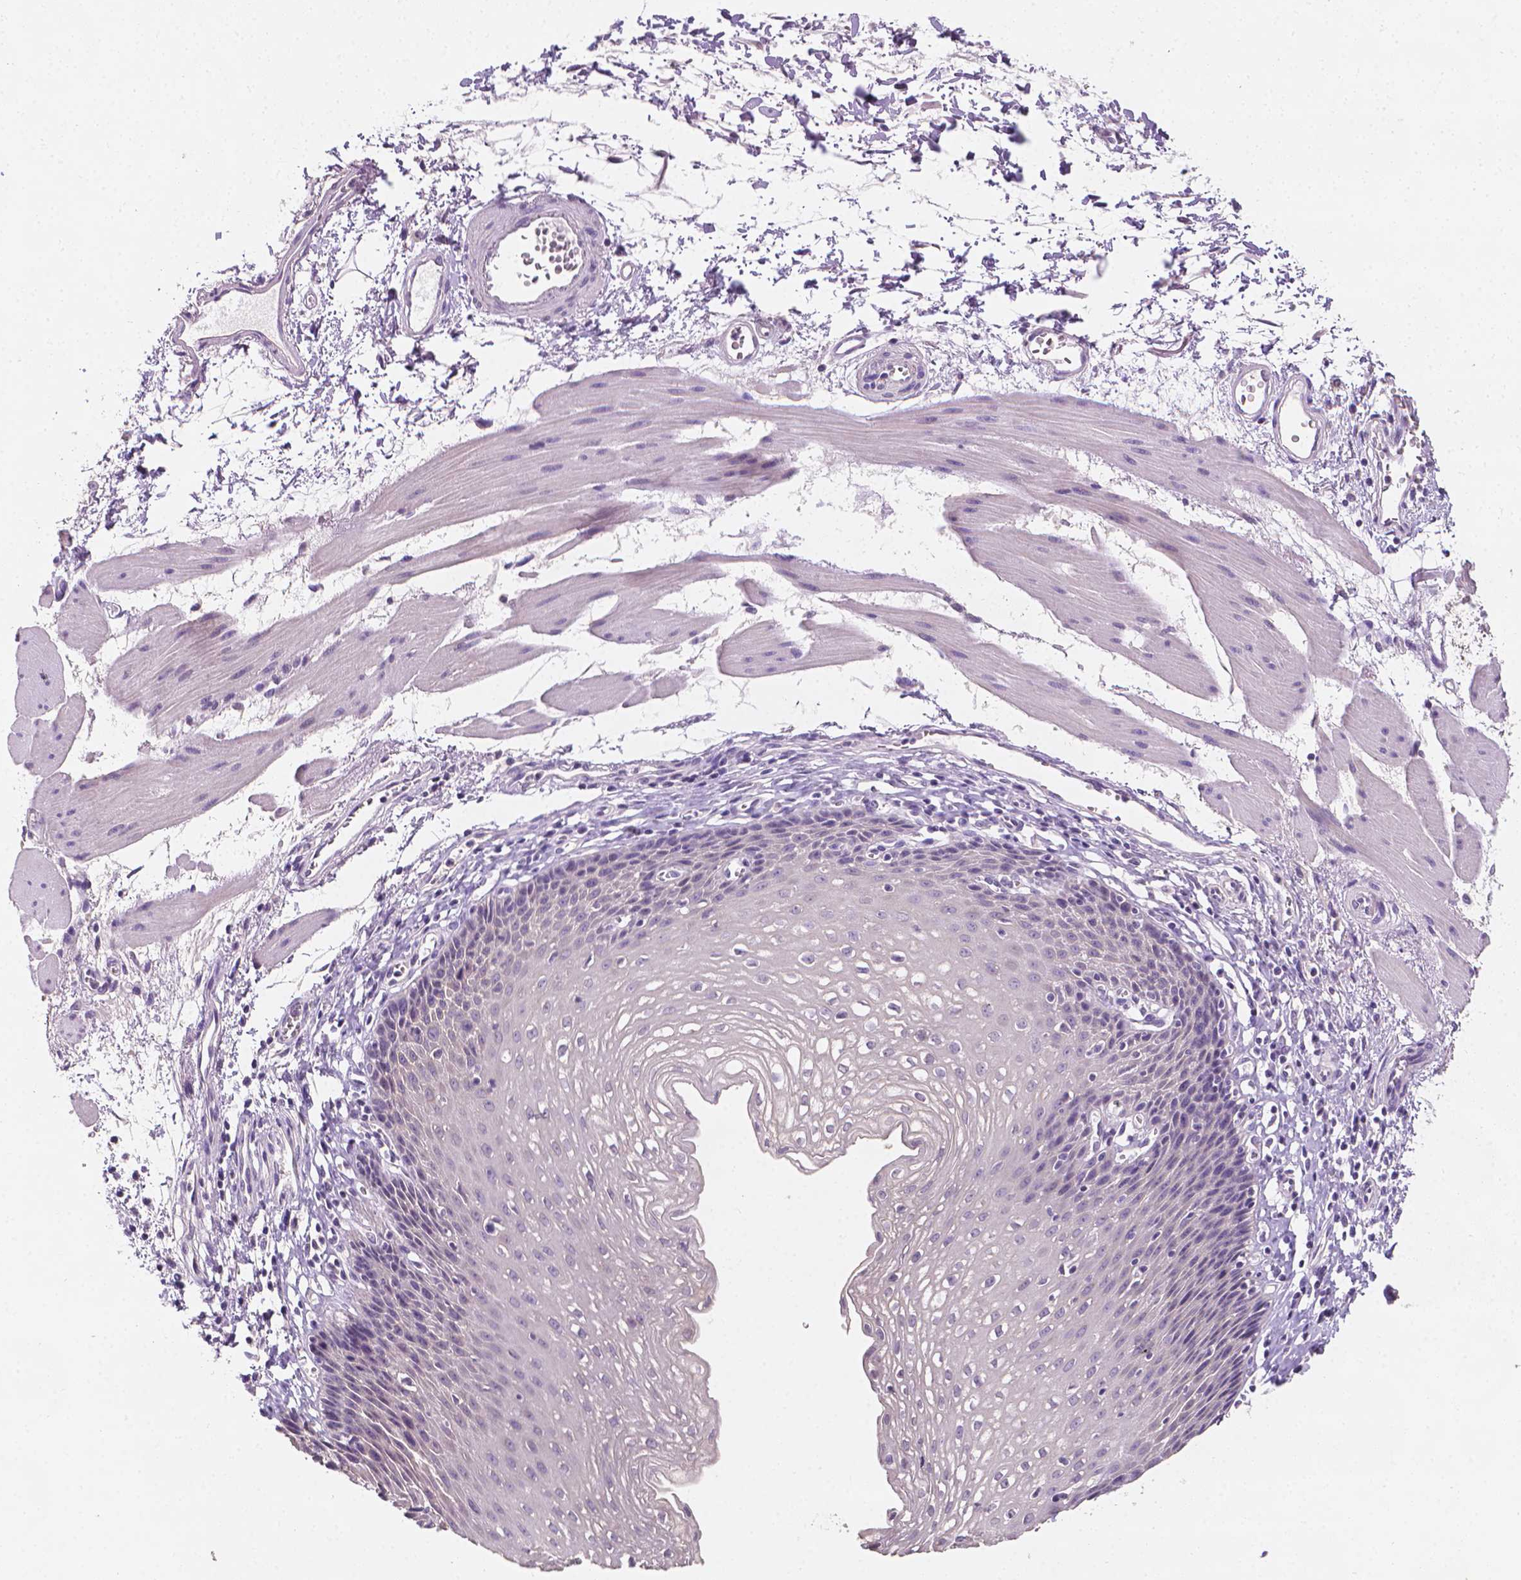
{"staining": {"intensity": "negative", "quantity": "none", "location": "none"}, "tissue": "esophagus", "cell_type": "Squamous epithelial cells", "image_type": "normal", "snomed": [{"axis": "morphology", "description": "Normal tissue, NOS"}, {"axis": "topography", "description": "Esophagus"}], "caption": "IHC image of benign esophagus: human esophagus stained with DAB (3,3'-diaminobenzidine) reveals no significant protein positivity in squamous epithelial cells.", "gene": "FASN", "patient": {"sex": "female", "age": 64}}